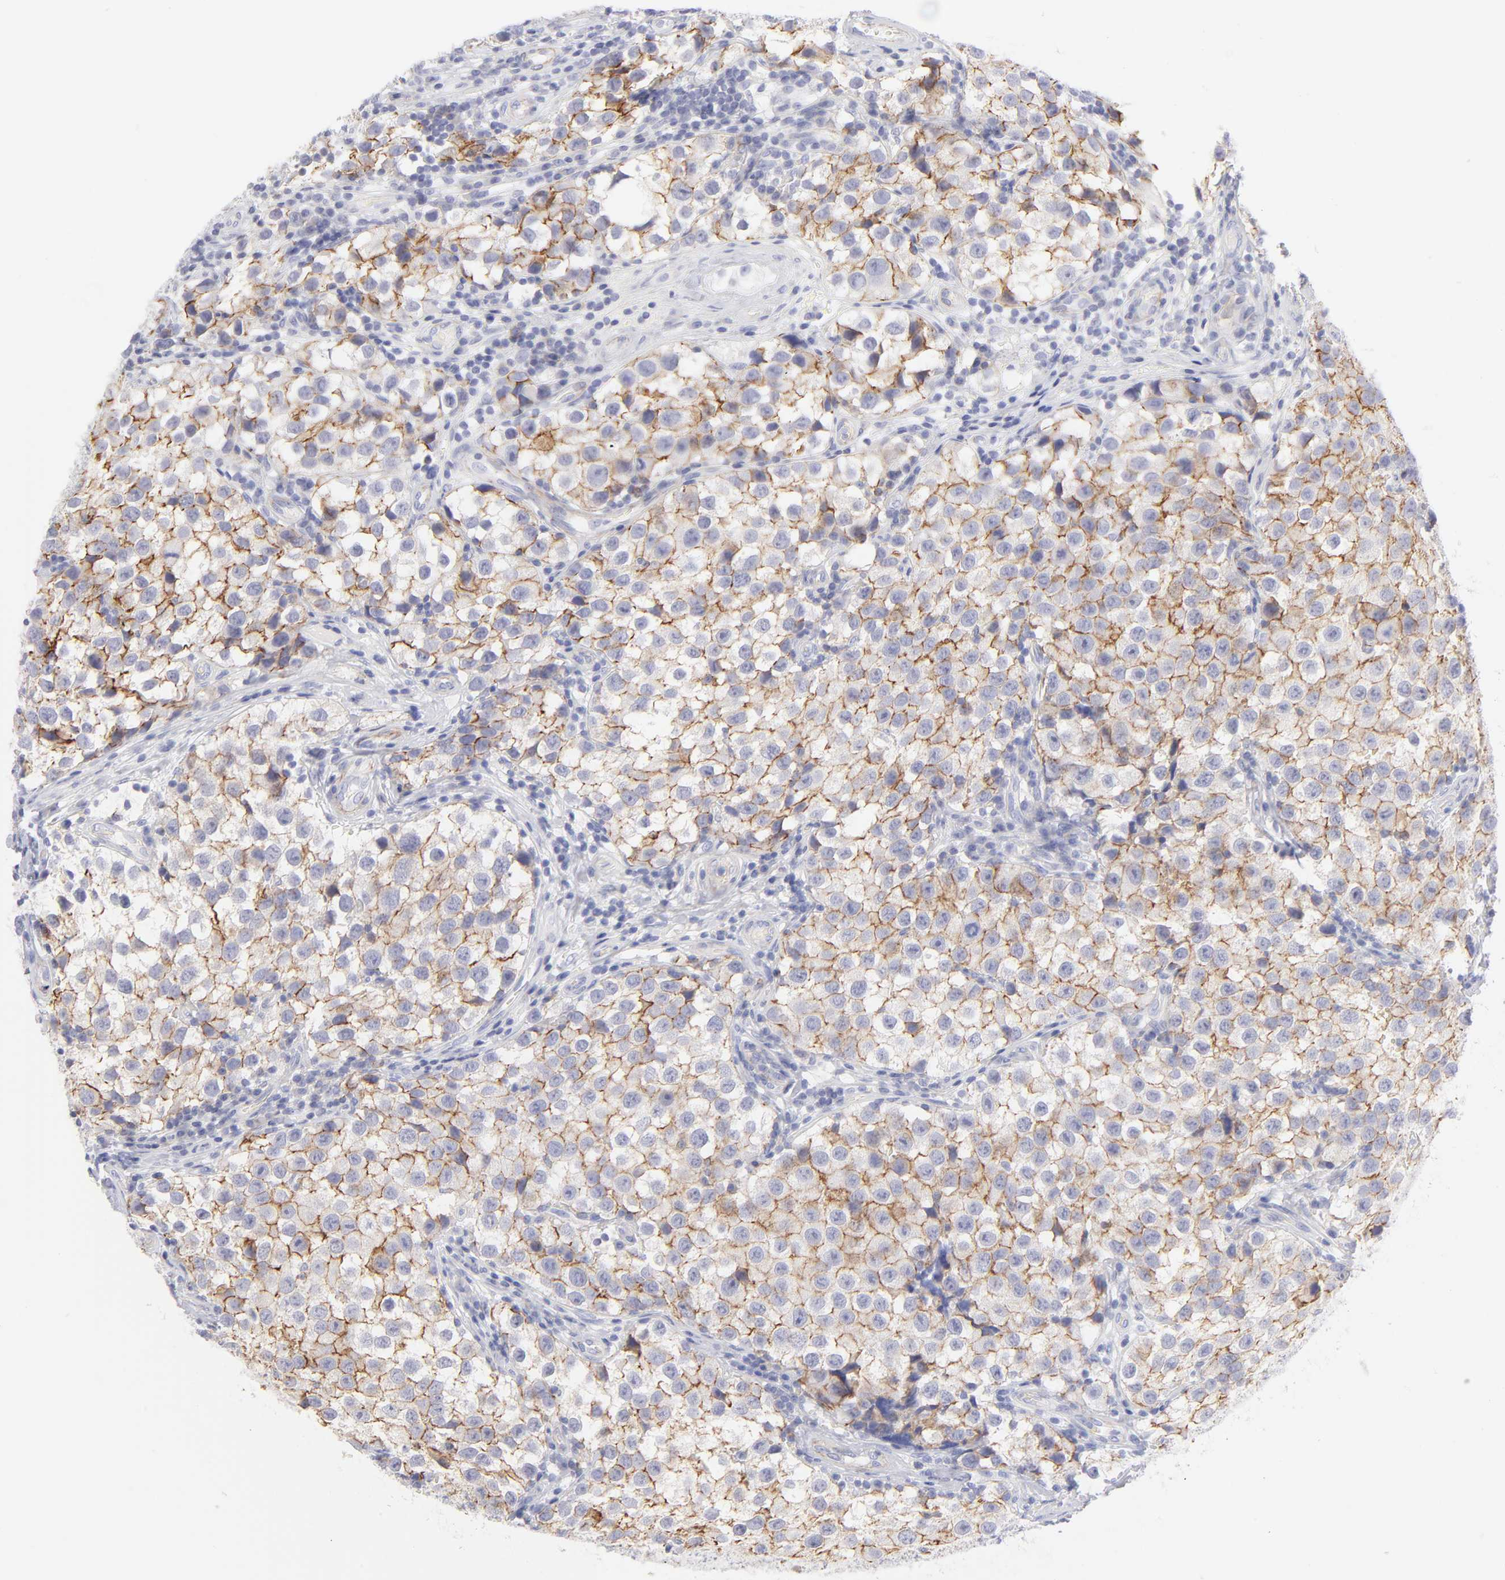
{"staining": {"intensity": "moderate", "quantity": "25%-75%", "location": "cytoplasmic/membranous"}, "tissue": "testis cancer", "cell_type": "Tumor cells", "image_type": "cancer", "snomed": [{"axis": "morphology", "description": "Seminoma, NOS"}, {"axis": "topography", "description": "Testis"}], "caption": "This histopathology image demonstrates testis seminoma stained with IHC to label a protein in brown. The cytoplasmic/membranous of tumor cells show moderate positivity for the protein. Nuclei are counter-stained blue.", "gene": "ACTA2", "patient": {"sex": "male", "age": 39}}